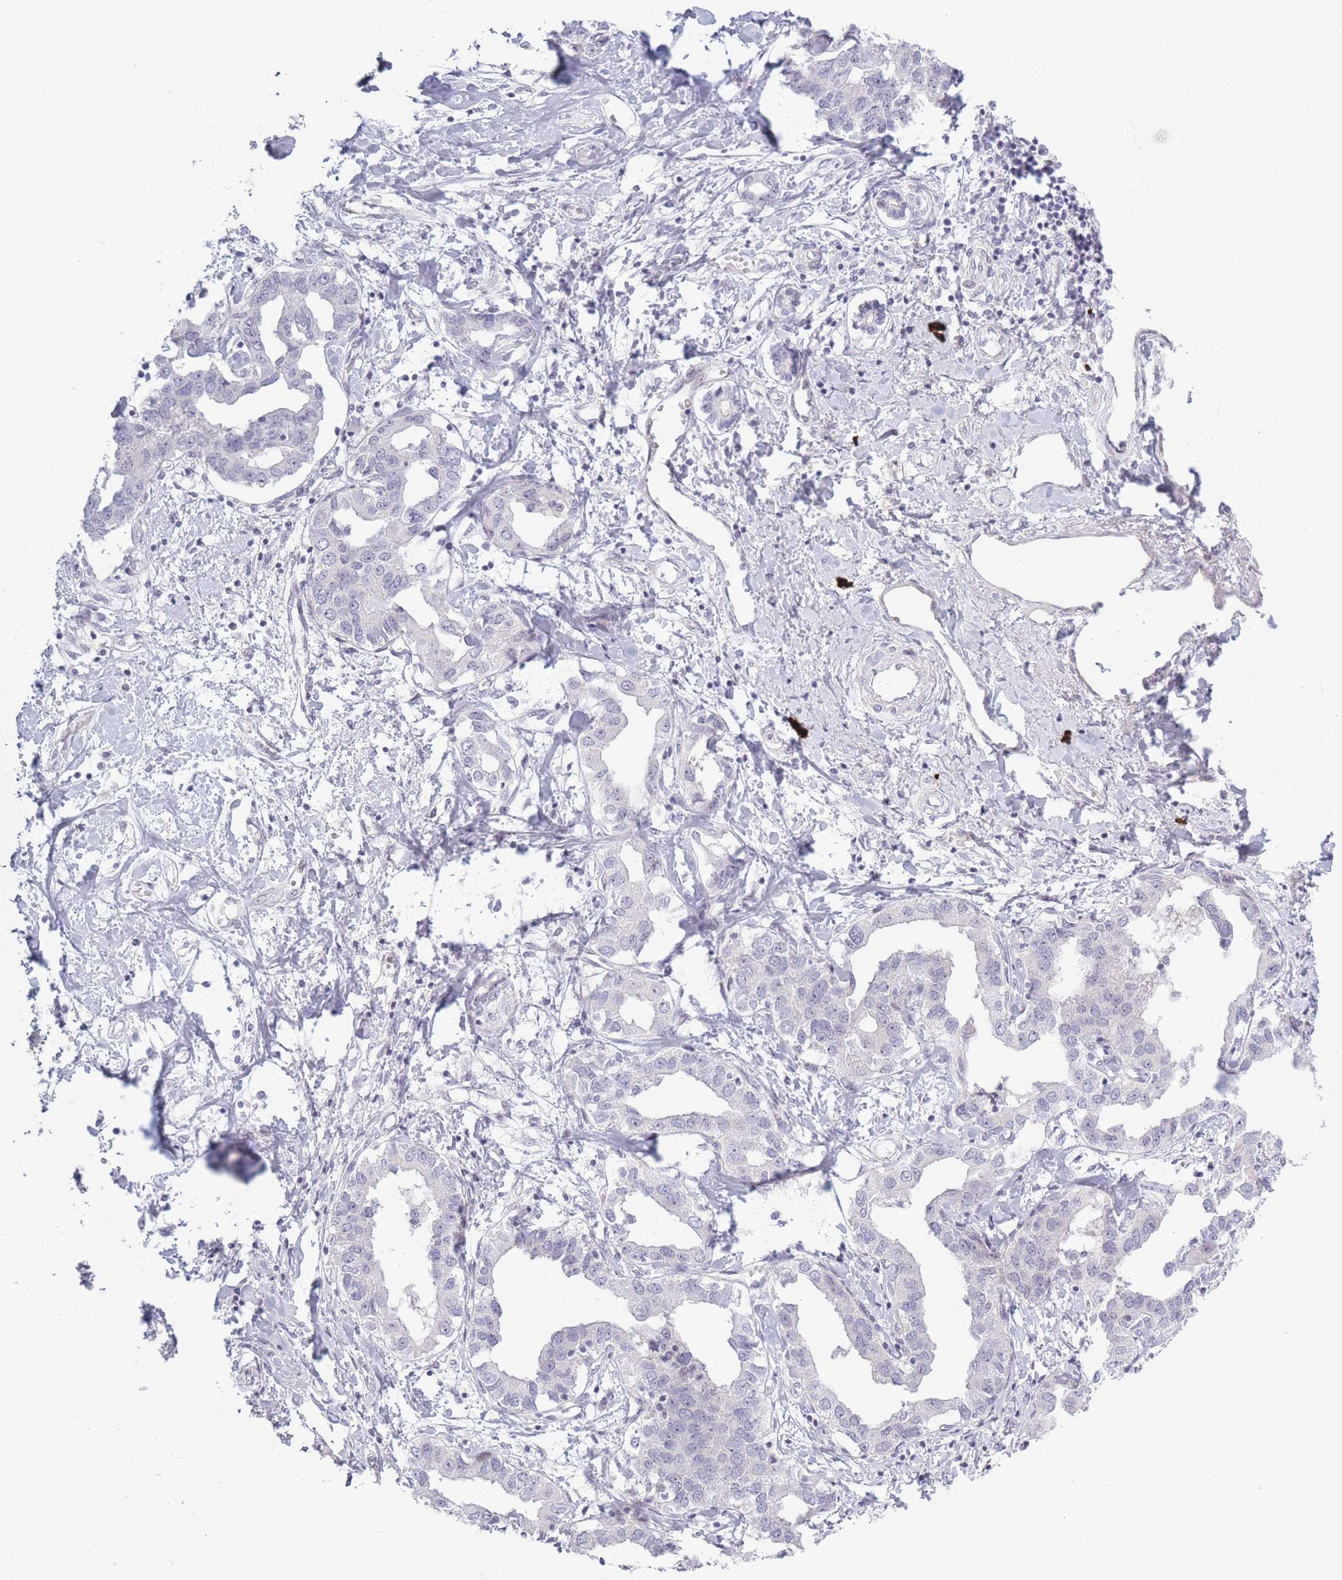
{"staining": {"intensity": "negative", "quantity": "none", "location": "none"}, "tissue": "liver cancer", "cell_type": "Tumor cells", "image_type": "cancer", "snomed": [{"axis": "morphology", "description": "Cholangiocarcinoma"}, {"axis": "topography", "description": "Liver"}], "caption": "Human liver cholangiocarcinoma stained for a protein using IHC displays no positivity in tumor cells.", "gene": "PLEKHG2", "patient": {"sex": "male", "age": 59}}